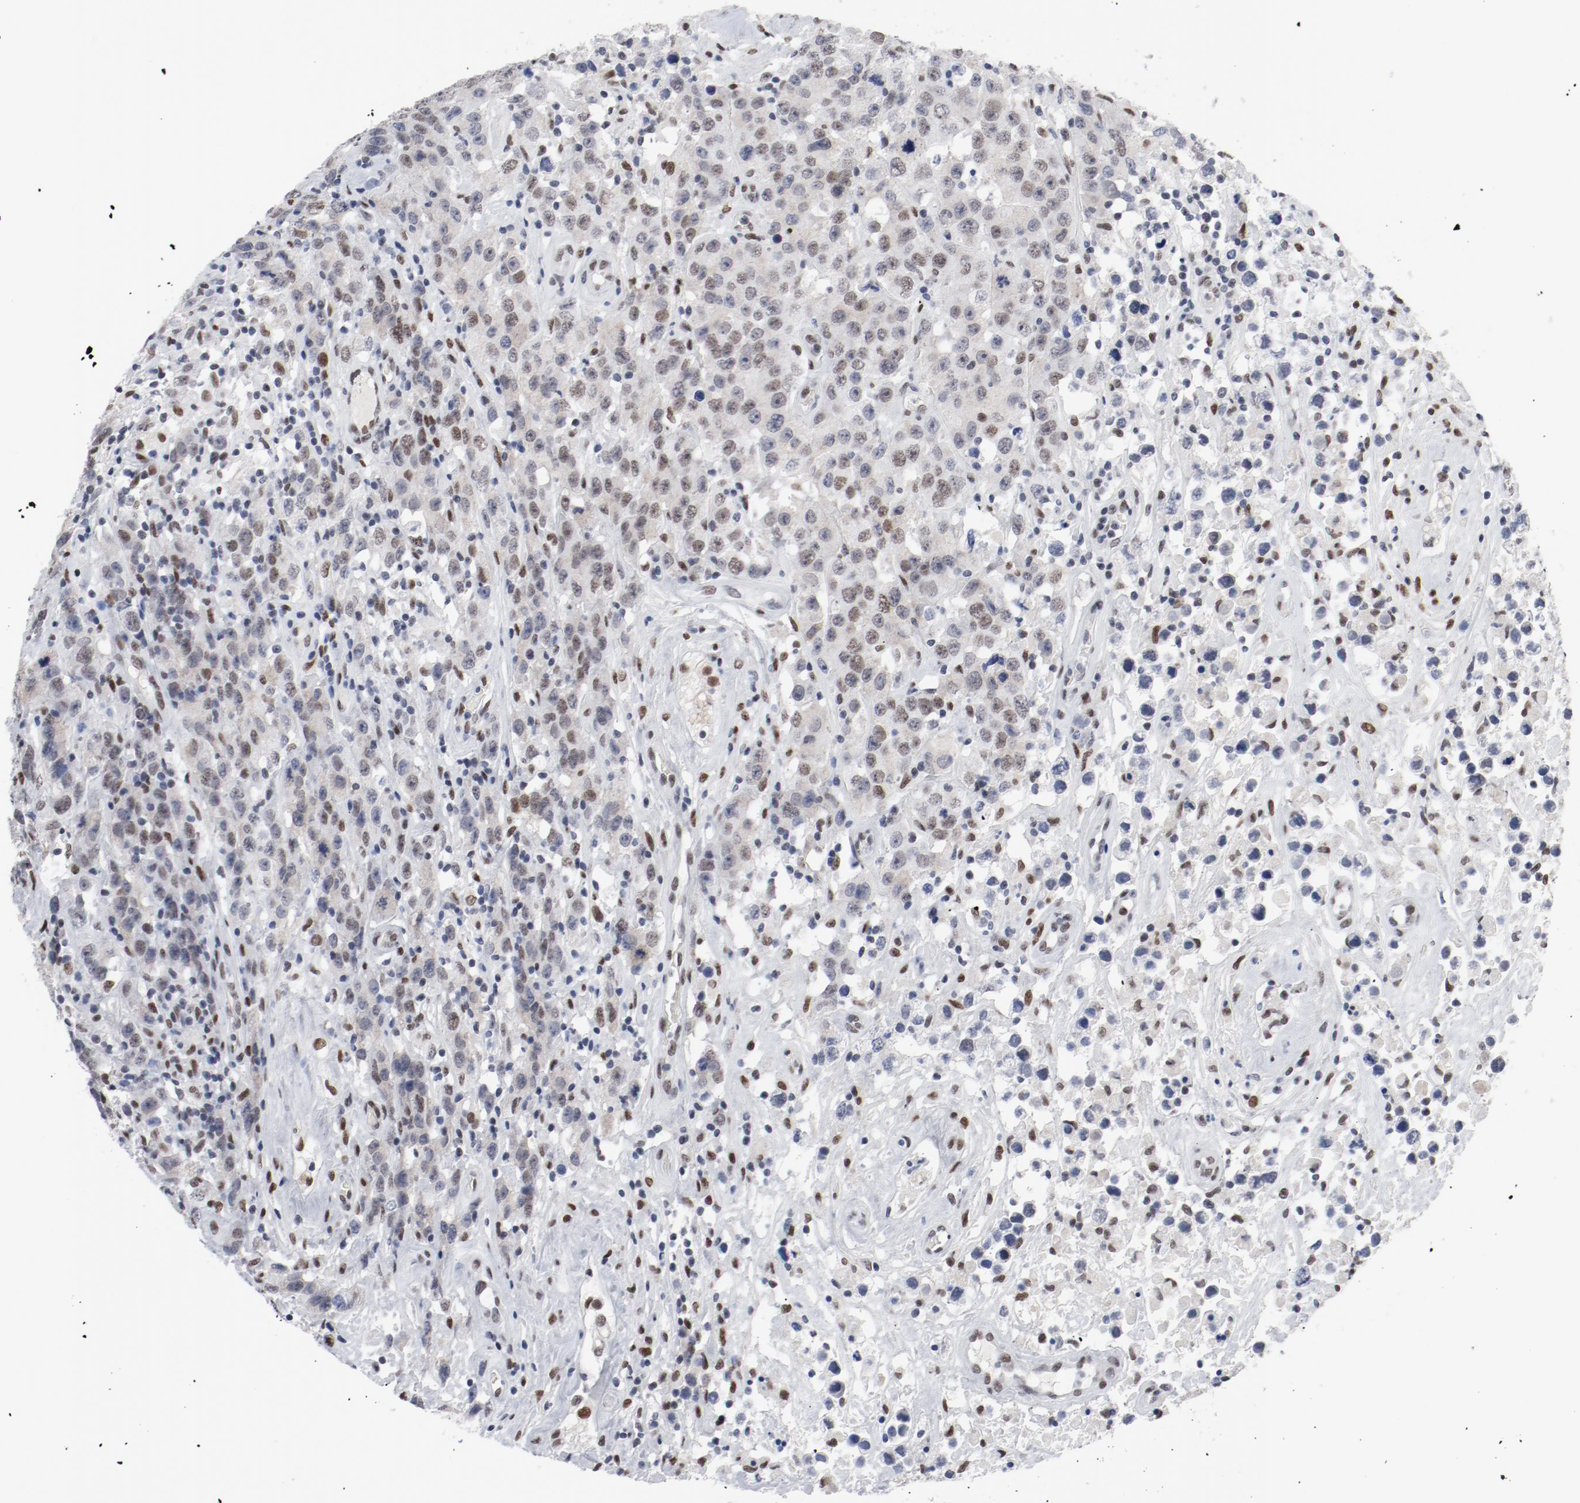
{"staining": {"intensity": "weak", "quantity": ">75%", "location": "nuclear"}, "tissue": "testis cancer", "cell_type": "Tumor cells", "image_type": "cancer", "snomed": [{"axis": "morphology", "description": "Seminoma, NOS"}, {"axis": "topography", "description": "Testis"}], "caption": "The micrograph demonstrates staining of testis seminoma, revealing weak nuclear protein staining (brown color) within tumor cells. (Brightfield microscopy of DAB IHC at high magnification).", "gene": "ARNT", "patient": {"sex": "male", "age": 52}}